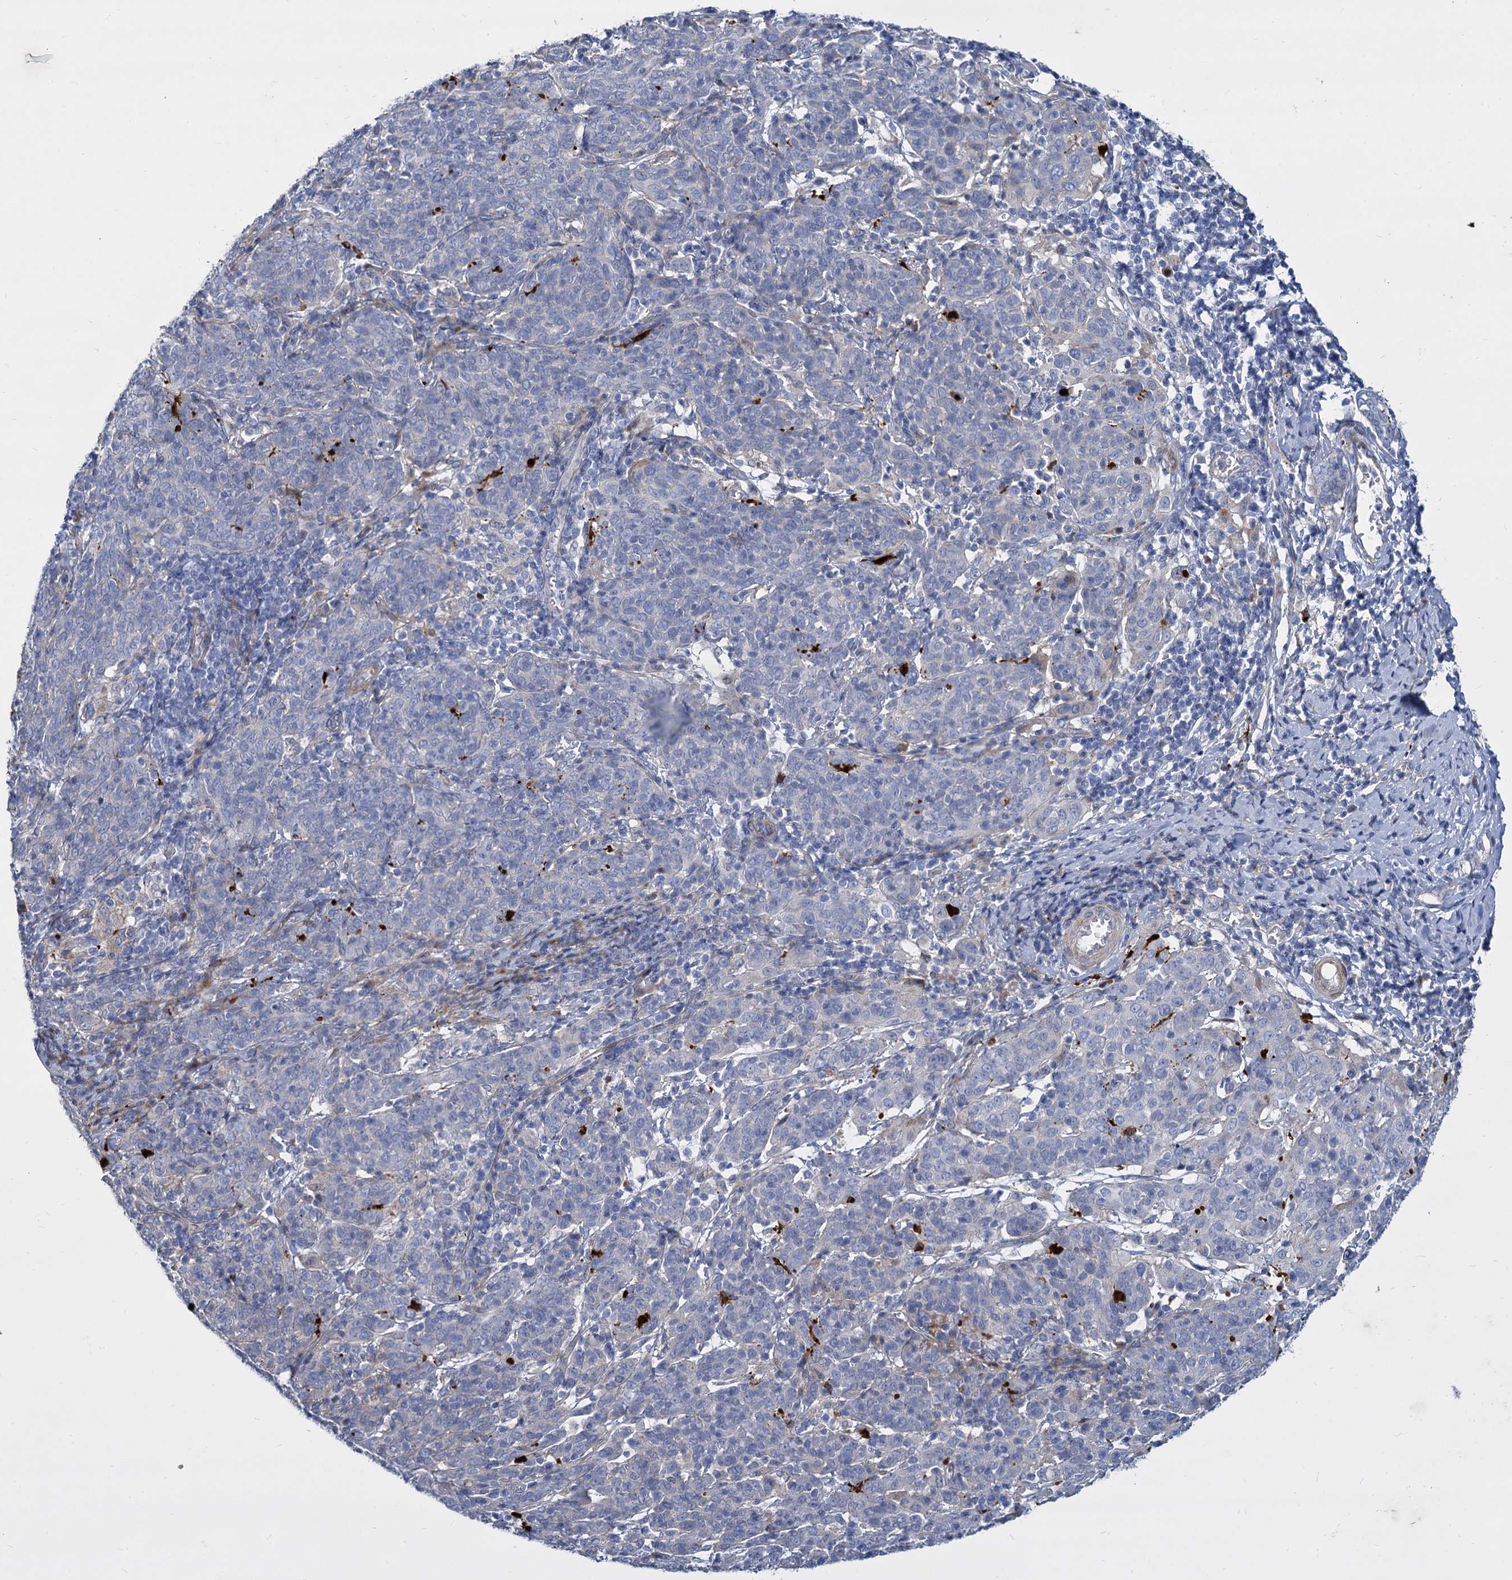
{"staining": {"intensity": "negative", "quantity": "none", "location": "none"}, "tissue": "cervical cancer", "cell_type": "Tumor cells", "image_type": "cancer", "snomed": [{"axis": "morphology", "description": "Squamous cell carcinoma, NOS"}, {"axis": "topography", "description": "Cervix"}], "caption": "Squamous cell carcinoma (cervical) was stained to show a protein in brown. There is no significant staining in tumor cells.", "gene": "TRIM77", "patient": {"sex": "female", "age": 67}}